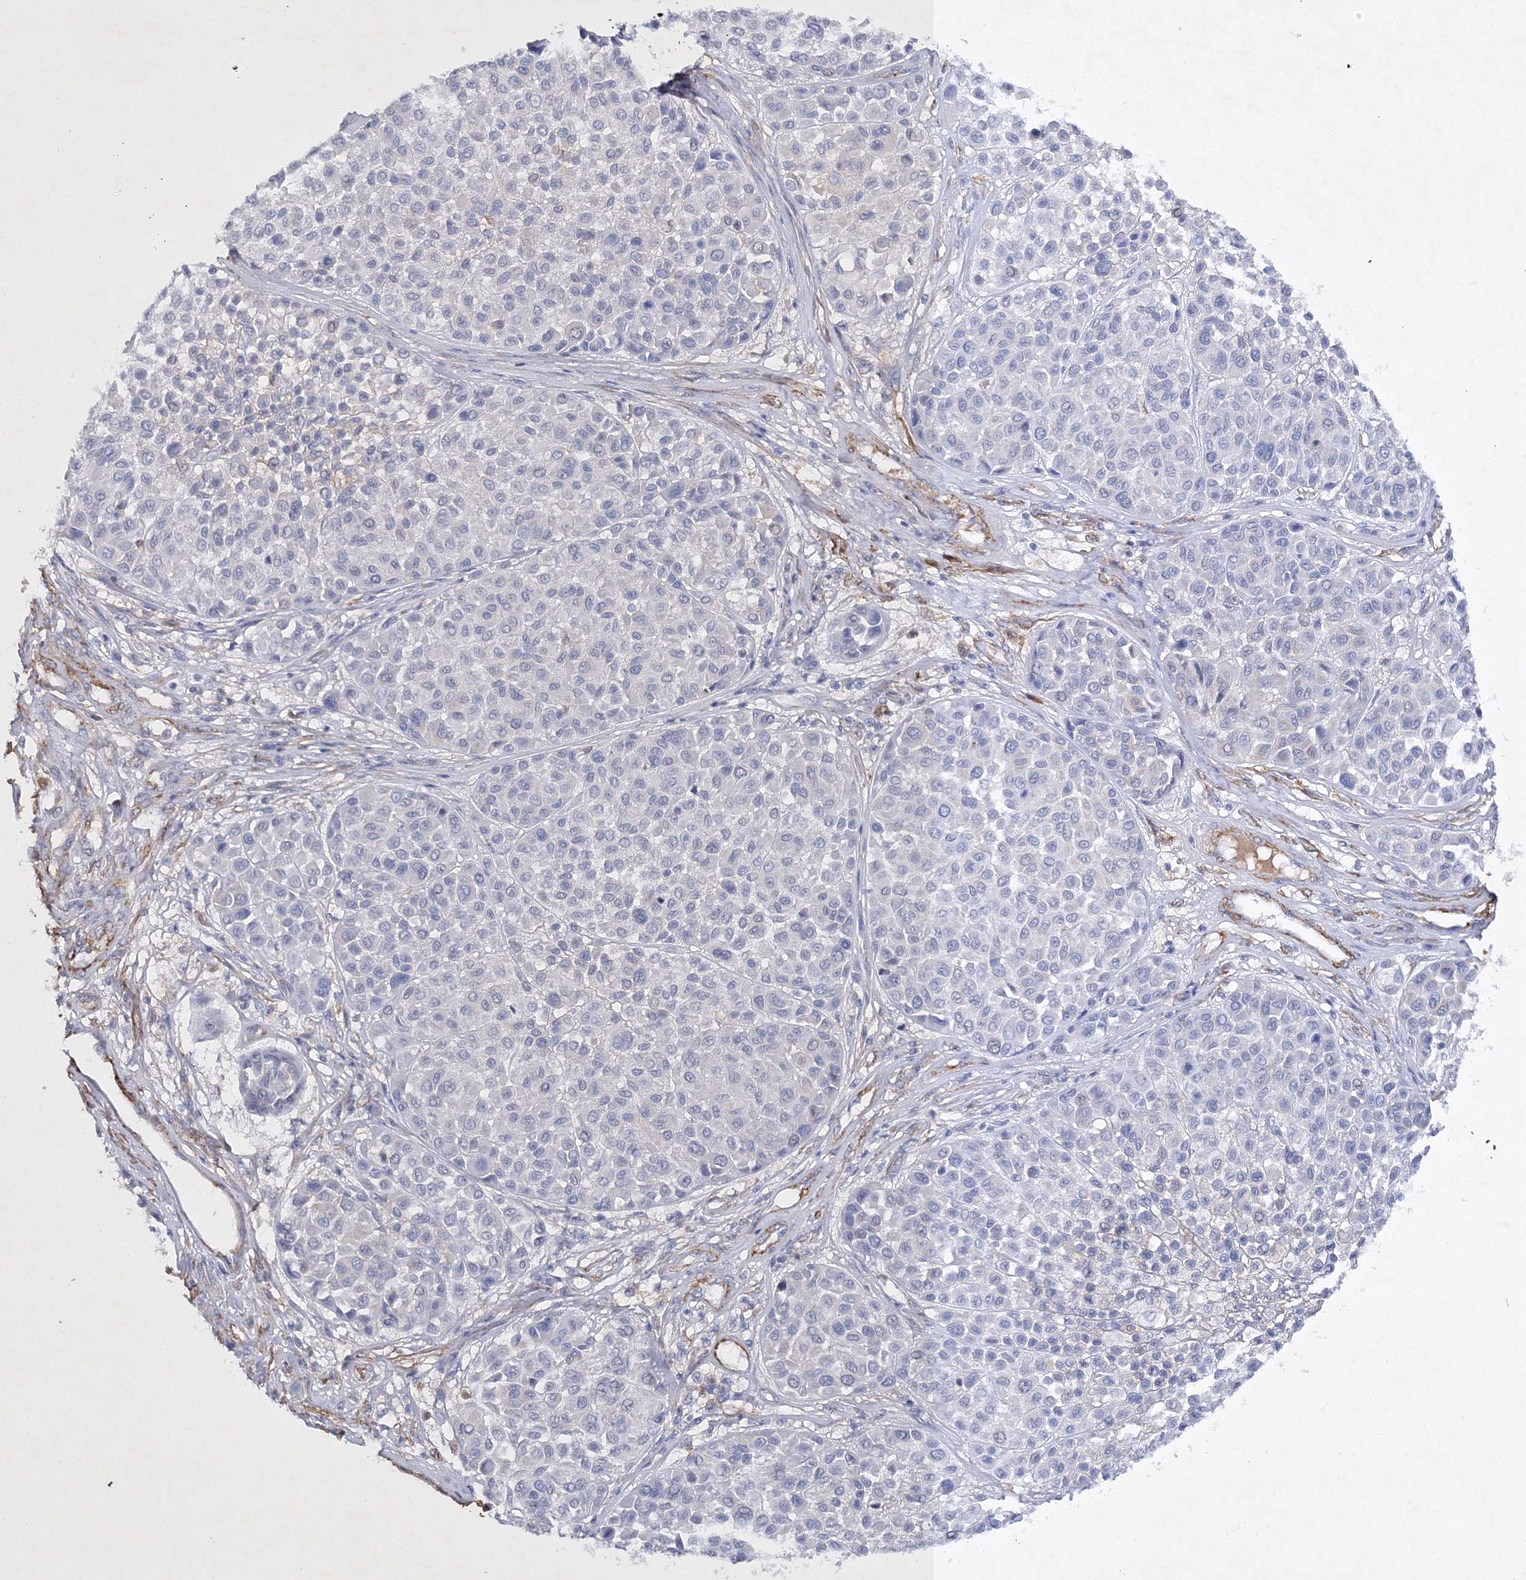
{"staining": {"intensity": "negative", "quantity": "none", "location": "none"}, "tissue": "melanoma", "cell_type": "Tumor cells", "image_type": "cancer", "snomed": [{"axis": "morphology", "description": "Malignant melanoma, Metastatic site"}, {"axis": "topography", "description": "Soft tissue"}], "caption": "Immunohistochemistry image of human malignant melanoma (metastatic site) stained for a protein (brown), which exhibits no positivity in tumor cells.", "gene": "RTN2", "patient": {"sex": "male", "age": 41}}